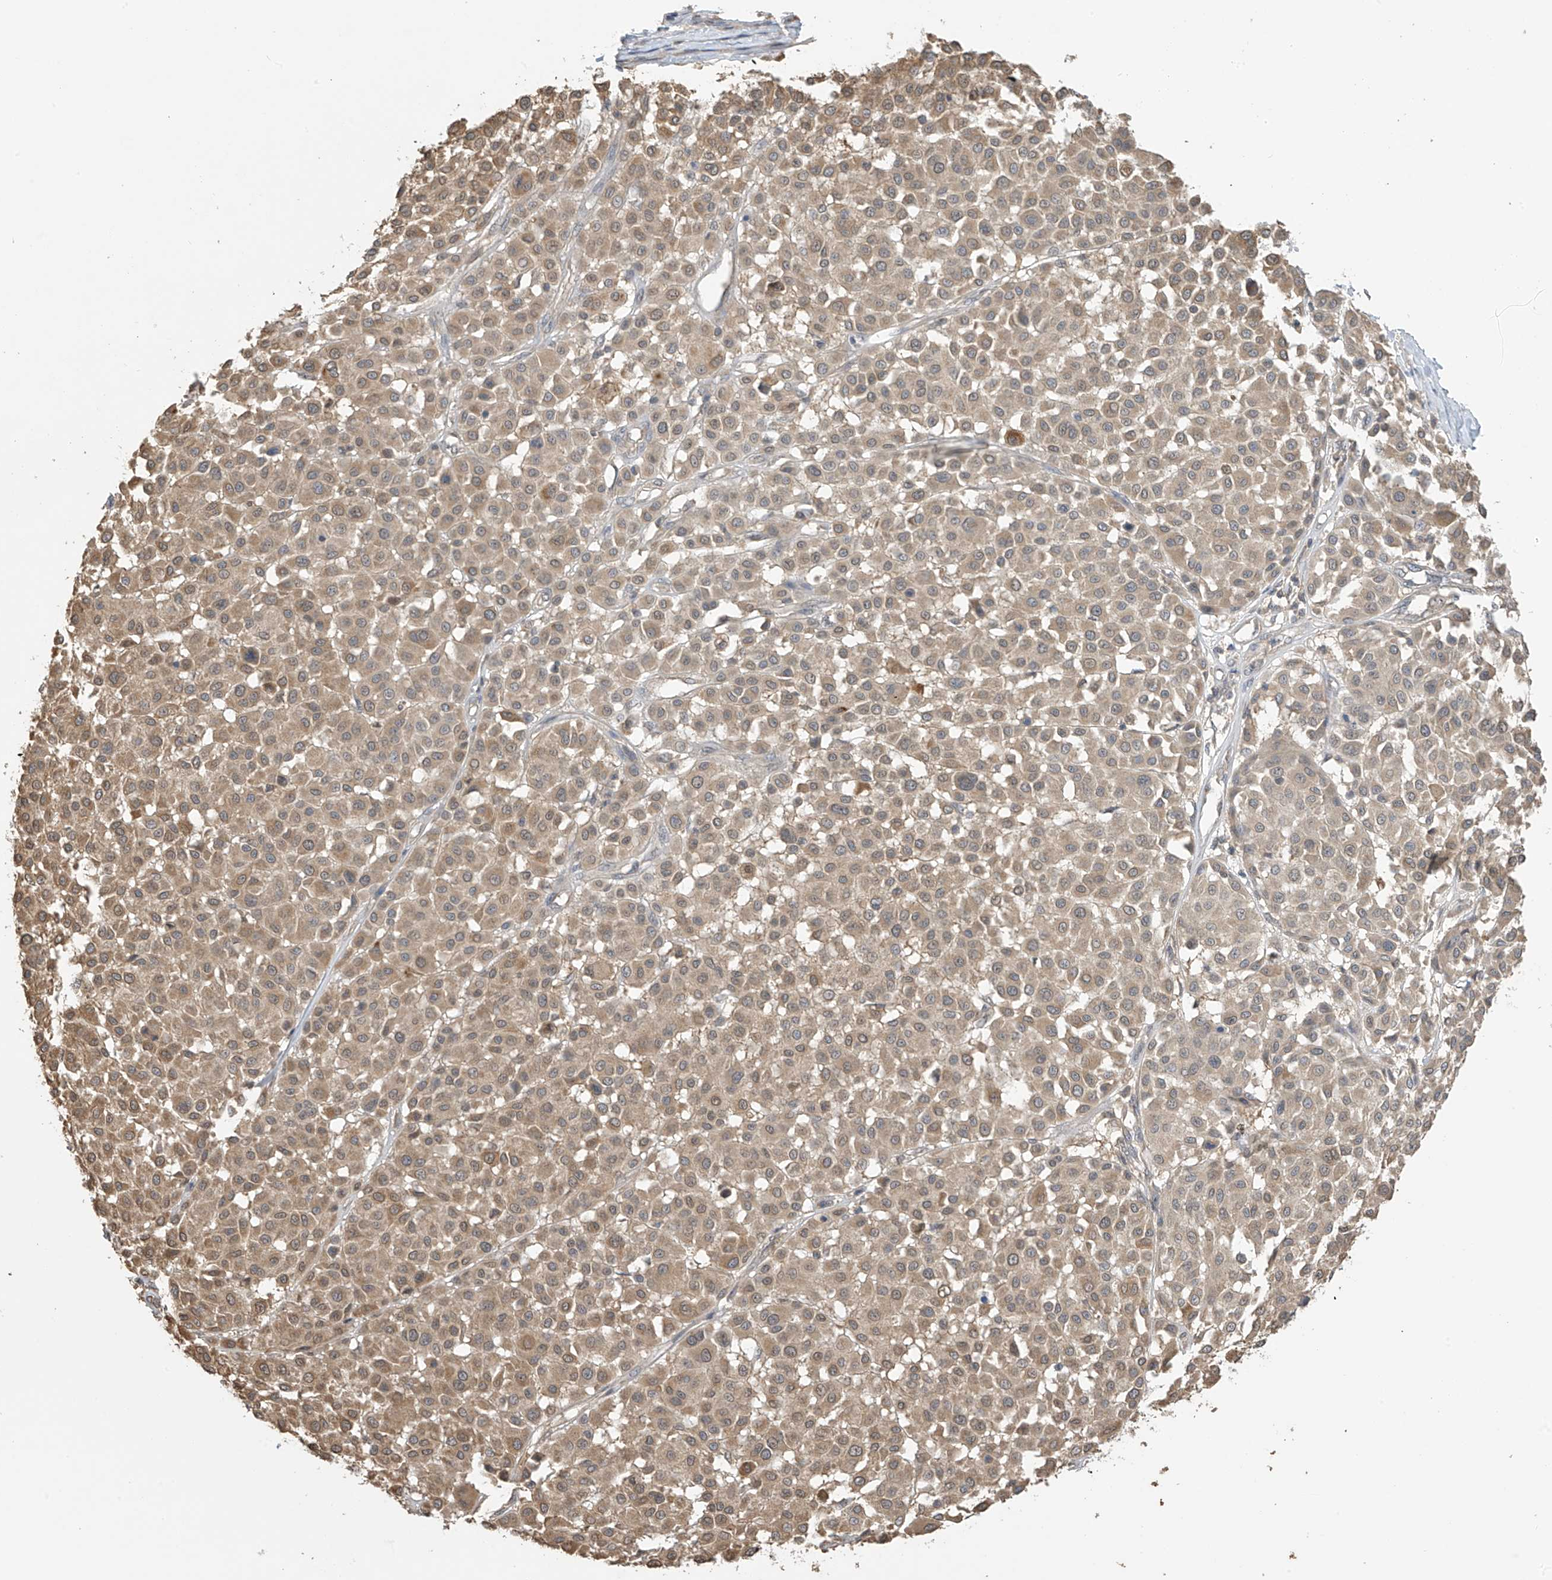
{"staining": {"intensity": "weak", "quantity": ">75%", "location": "cytoplasmic/membranous"}, "tissue": "melanoma", "cell_type": "Tumor cells", "image_type": "cancer", "snomed": [{"axis": "morphology", "description": "Malignant melanoma, Metastatic site"}, {"axis": "topography", "description": "Soft tissue"}], "caption": "Immunohistochemical staining of melanoma demonstrates low levels of weak cytoplasmic/membranous expression in about >75% of tumor cells. (Stains: DAB (3,3'-diaminobenzidine) in brown, nuclei in blue, Microscopy: brightfield microscopy at high magnification).", "gene": "SLFN14", "patient": {"sex": "male", "age": 41}}